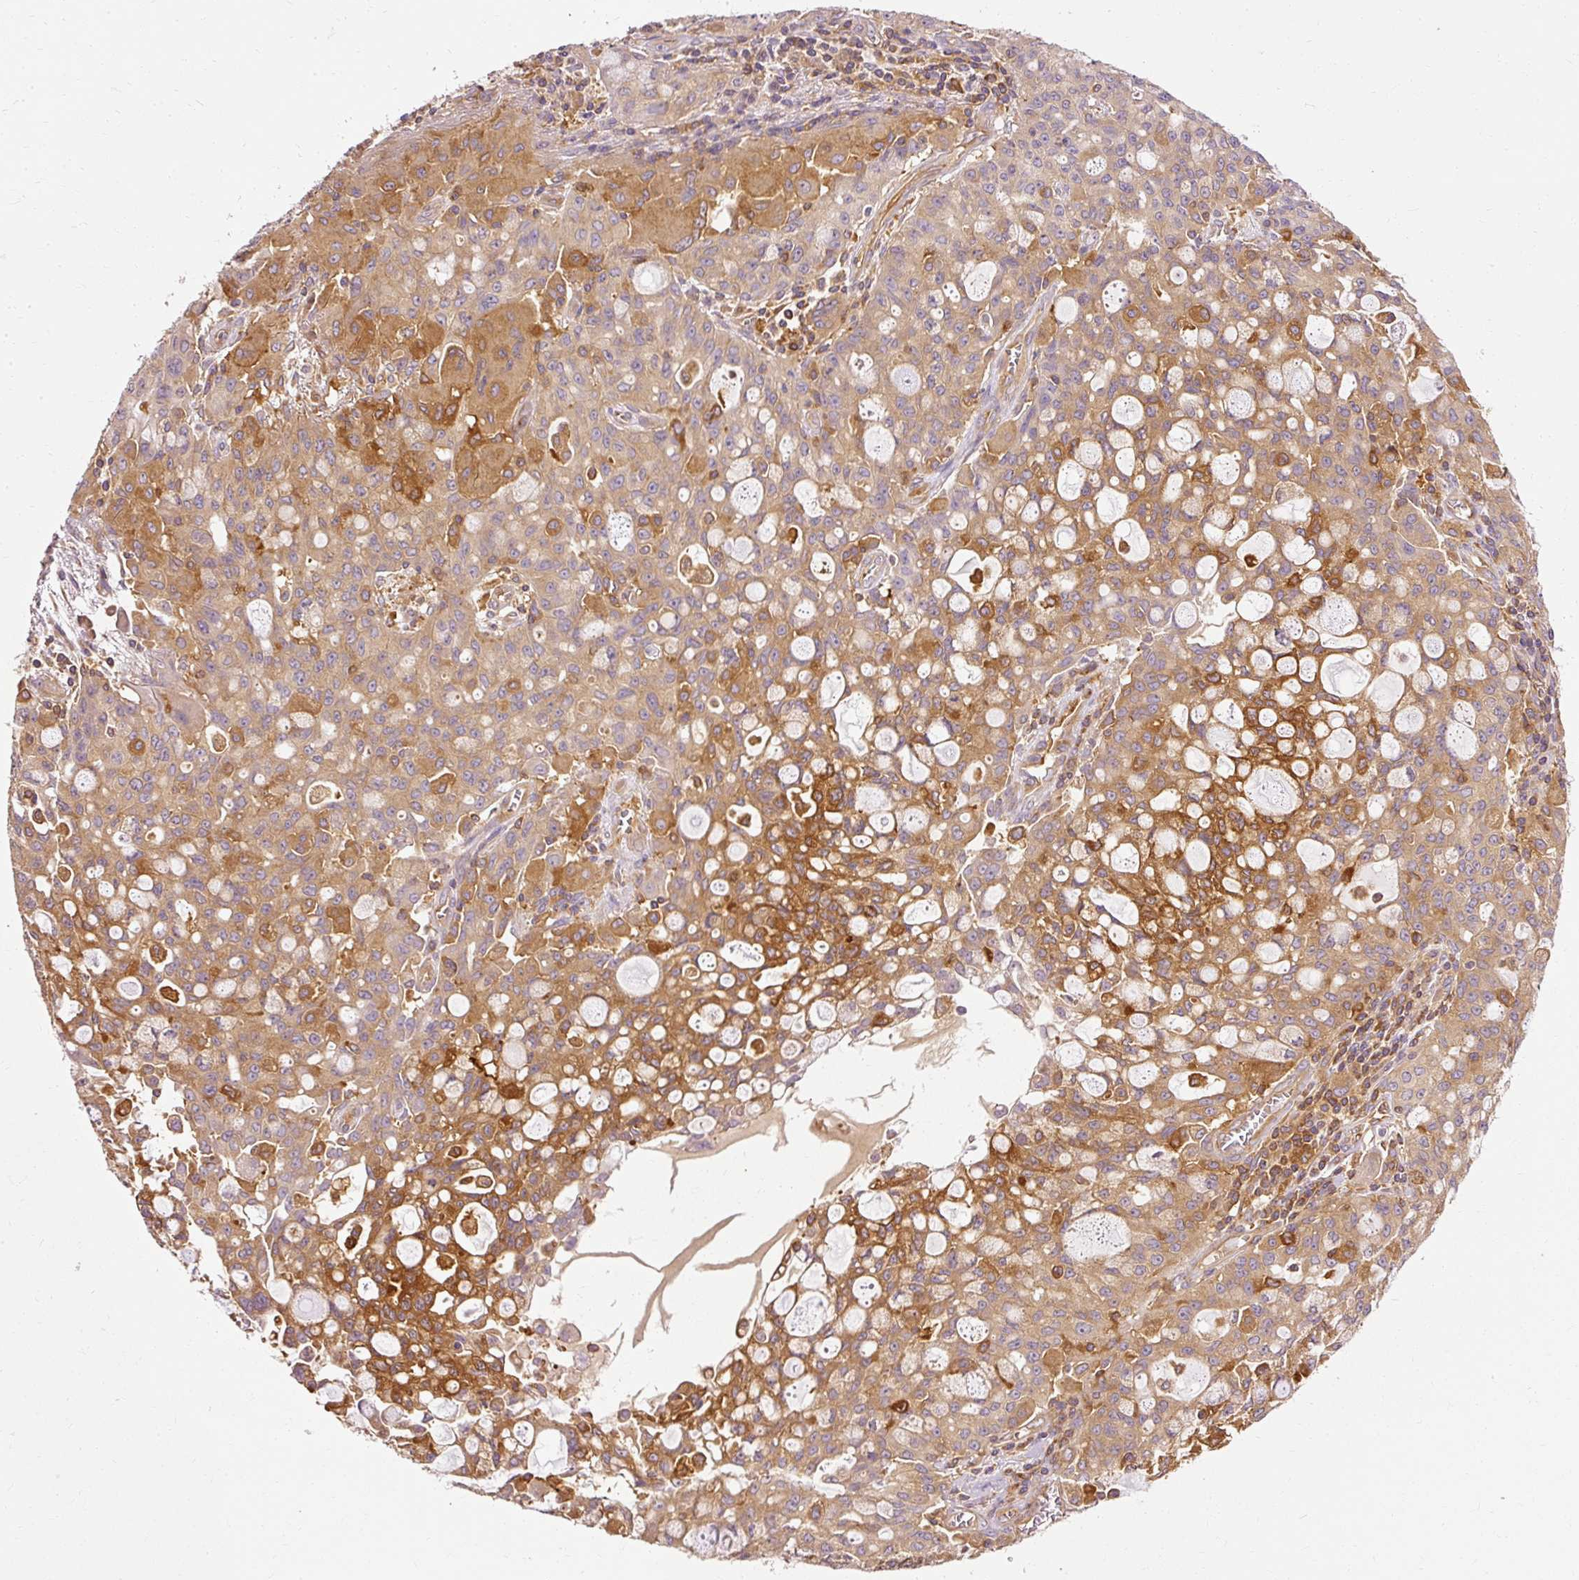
{"staining": {"intensity": "moderate", "quantity": ">75%", "location": "cytoplasmic/membranous"}, "tissue": "lung cancer", "cell_type": "Tumor cells", "image_type": "cancer", "snomed": [{"axis": "morphology", "description": "Adenocarcinoma, NOS"}, {"axis": "topography", "description": "Lung"}], "caption": "Lung cancer (adenocarcinoma) was stained to show a protein in brown. There is medium levels of moderate cytoplasmic/membranous expression in approximately >75% of tumor cells. (Stains: DAB in brown, nuclei in blue, Microscopy: brightfield microscopy at high magnification).", "gene": "ARMH3", "patient": {"sex": "female", "age": 44}}